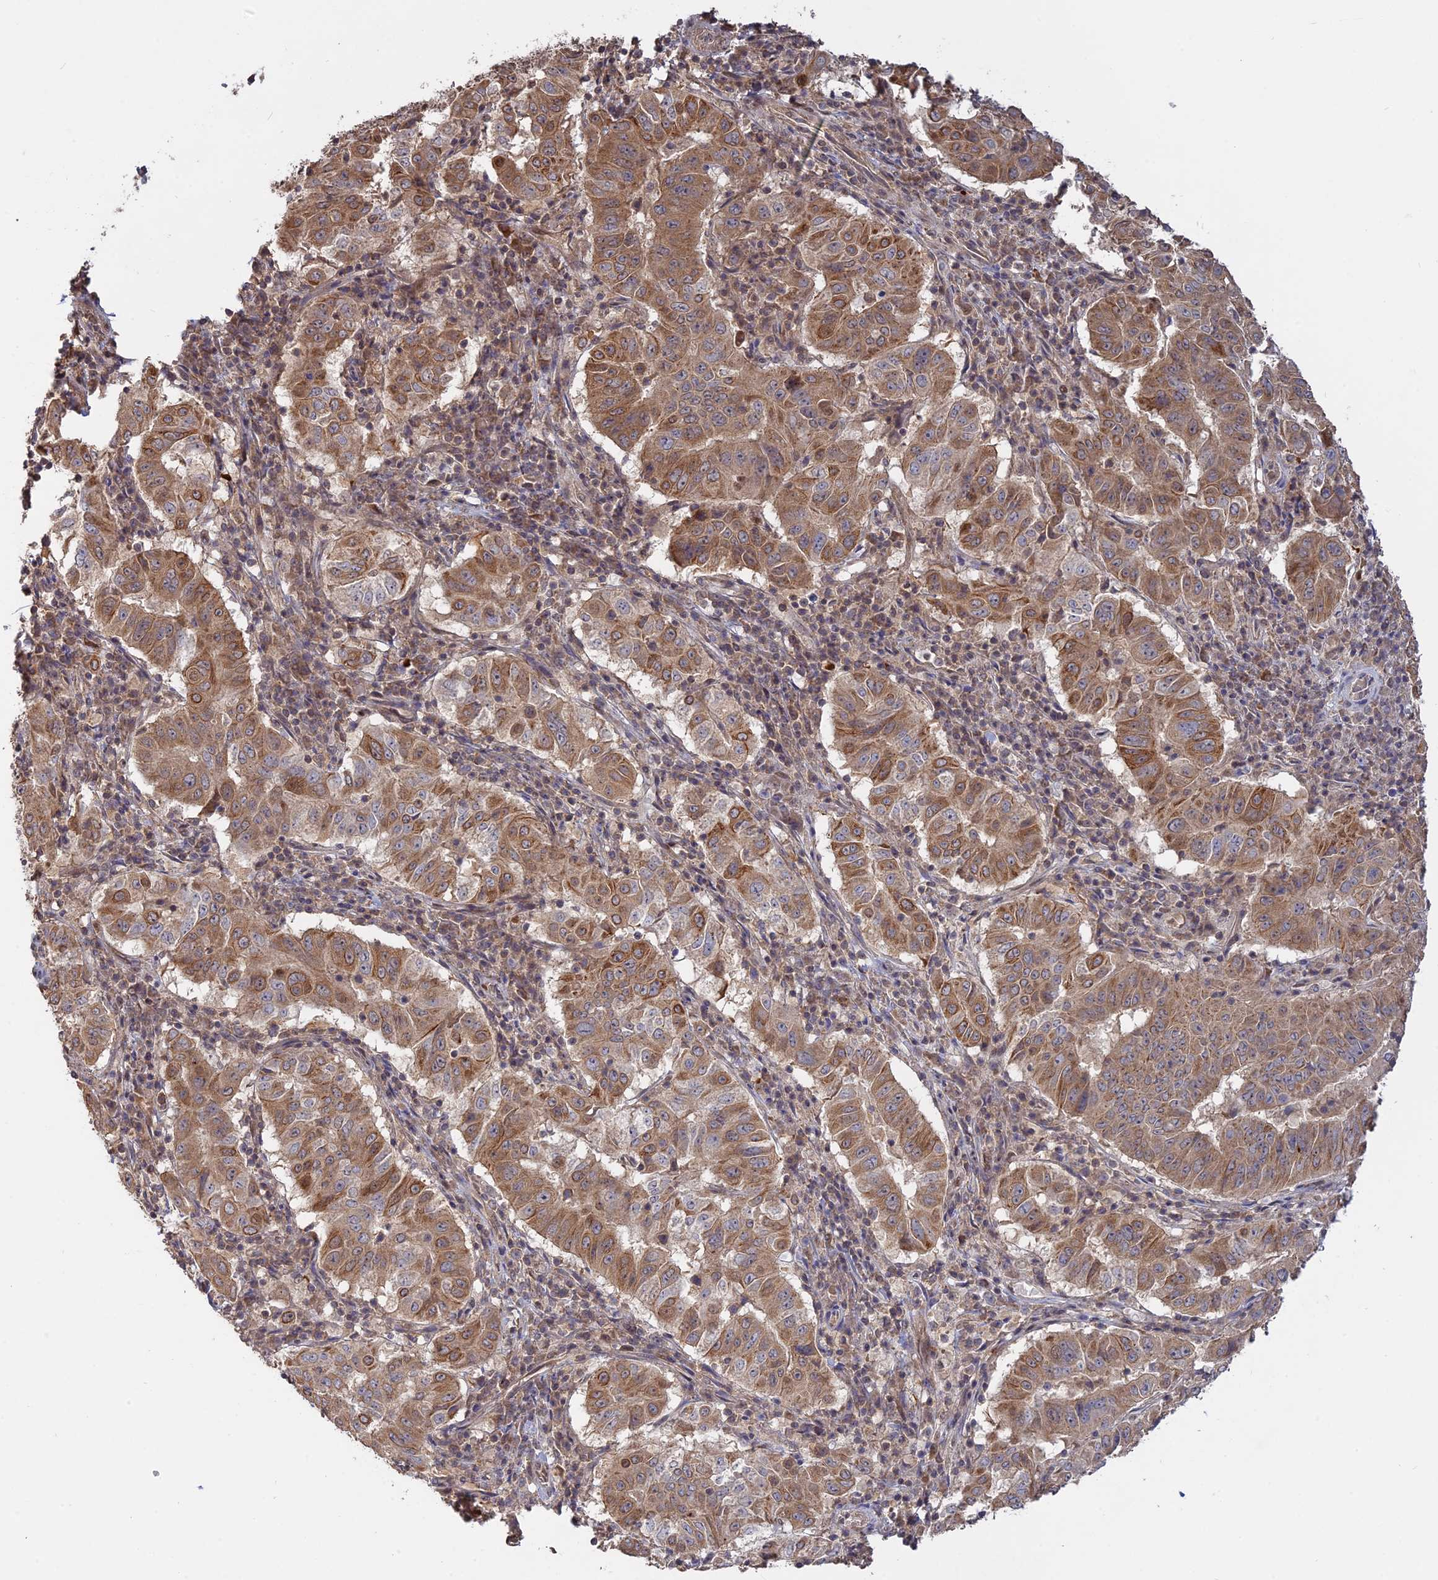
{"staining": {"intensity": "moderate", "quantity": ">75%", "location": "cytoplasmic/membranous"}, "tissue": "pancreatic cancer", "cell_type": "Tumor cells", "image_type": "cancer", "snomed": [{"axis": "morphology", "description": "Adenocarcinoma, NOS"}, {"axis": "topography", "description": "Pancreas"}], "caption": "The immunohistochemical stain highlights moderate cytoplasmic/membranous expression in tumor cells of pancreatic adenocarcinoma tissue.", "gene": "PKIG", "patient": {"sex": "male", "age": 63}}